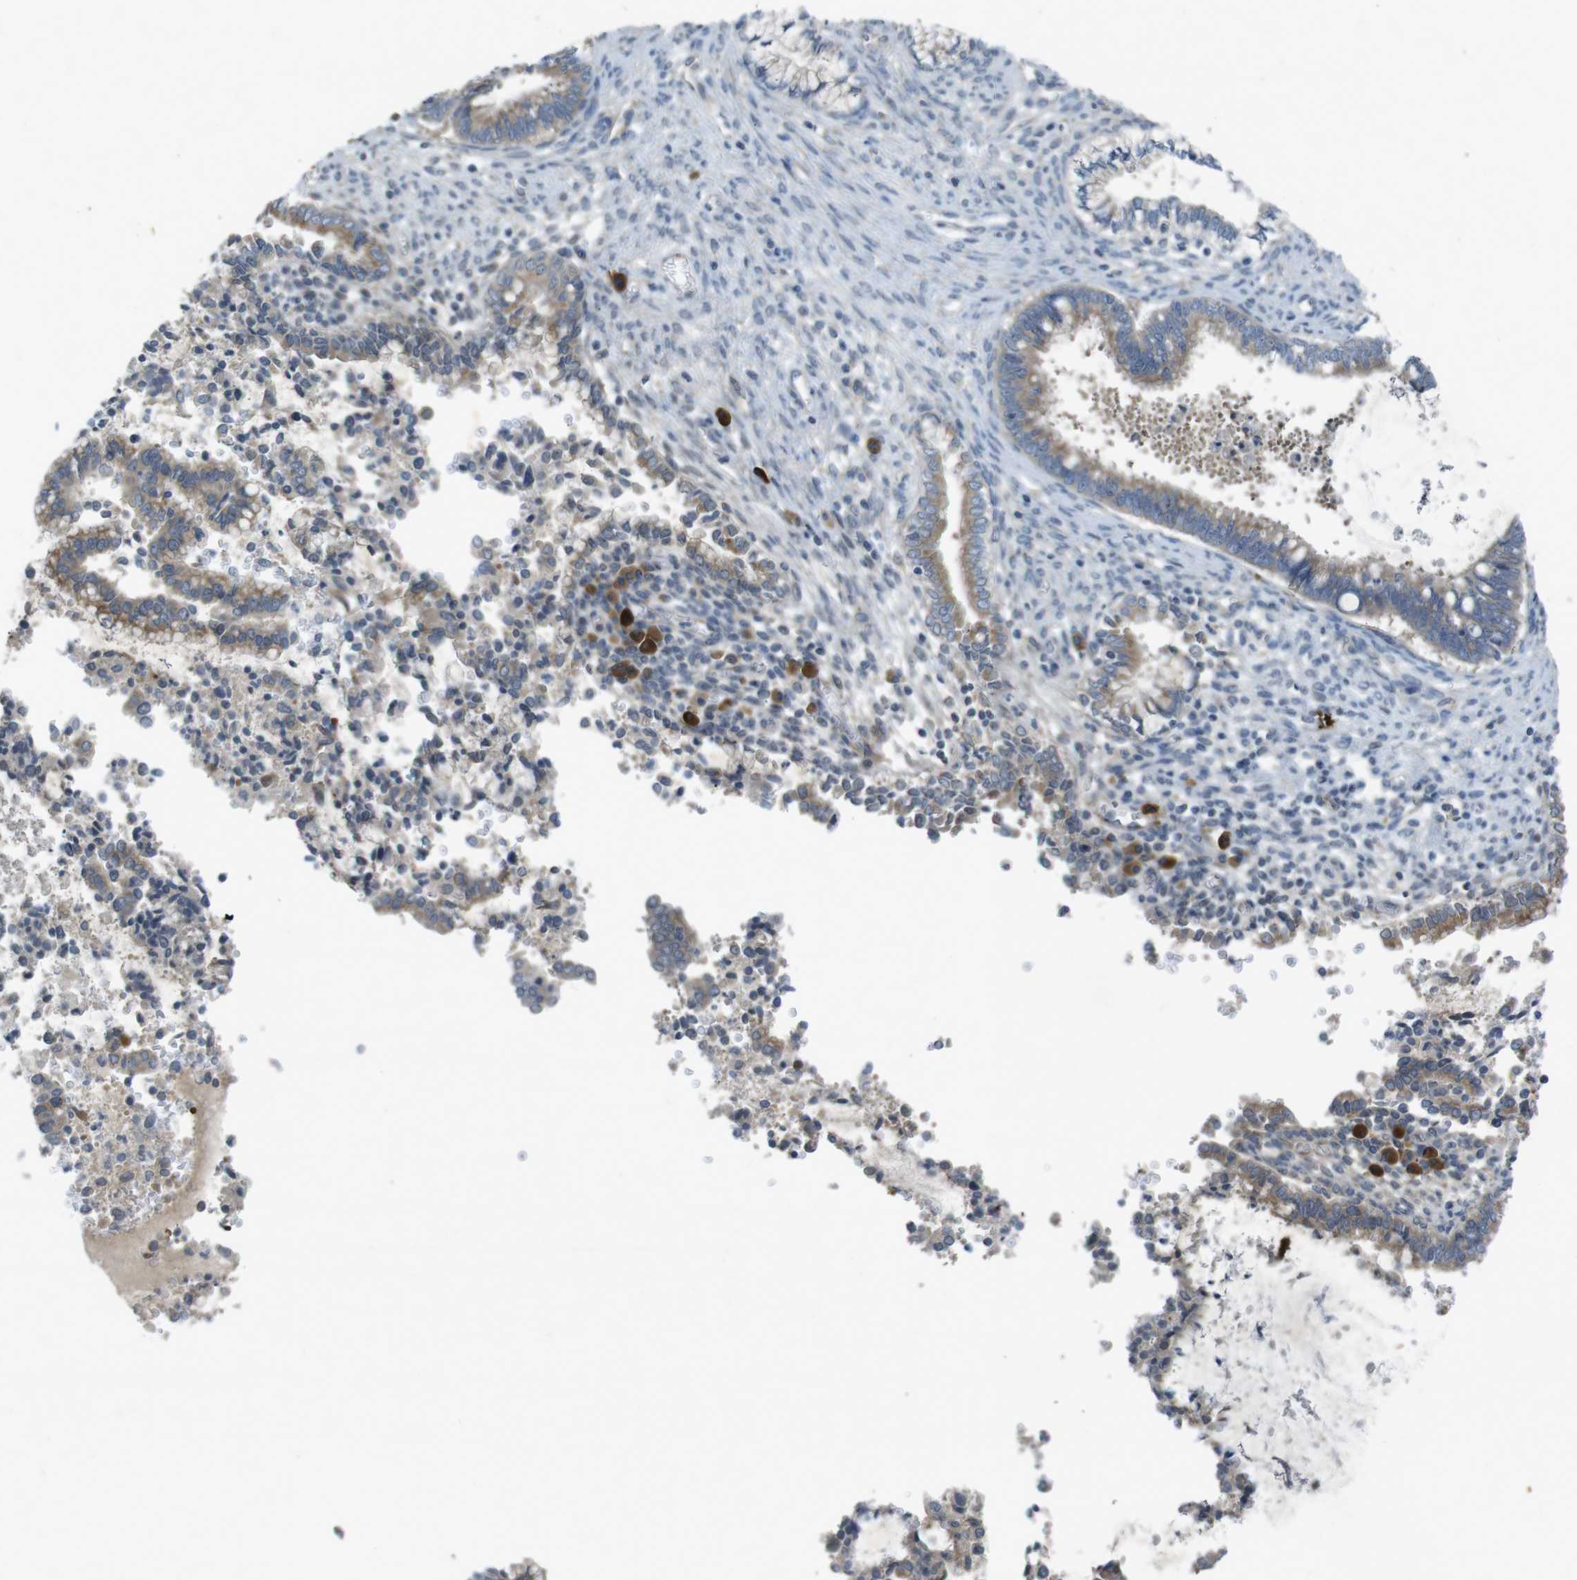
{"staining": {"intensity": "moderate", "quantity": ">75%", "location": "cytoplasmic/membranous"}, "tissue": "cervical cancer", "cell_type": "Tumor cells", "image_type": "cancer", "snomed": [{"axis": "morphology", "description": "Adenocarcinoma, NOS"}, {"axis": "topography", "description": "Cervix"}], "caption": "Approximately >75% of tumor cells in cervical cancer (adenocarcinoma) demonstrate moderate cytoplasmic/membranous protein positivity as visualized by brown immunohistochemical staining.", "gene": "FLCN", "patient": {"sex": "female", "age": 44}}